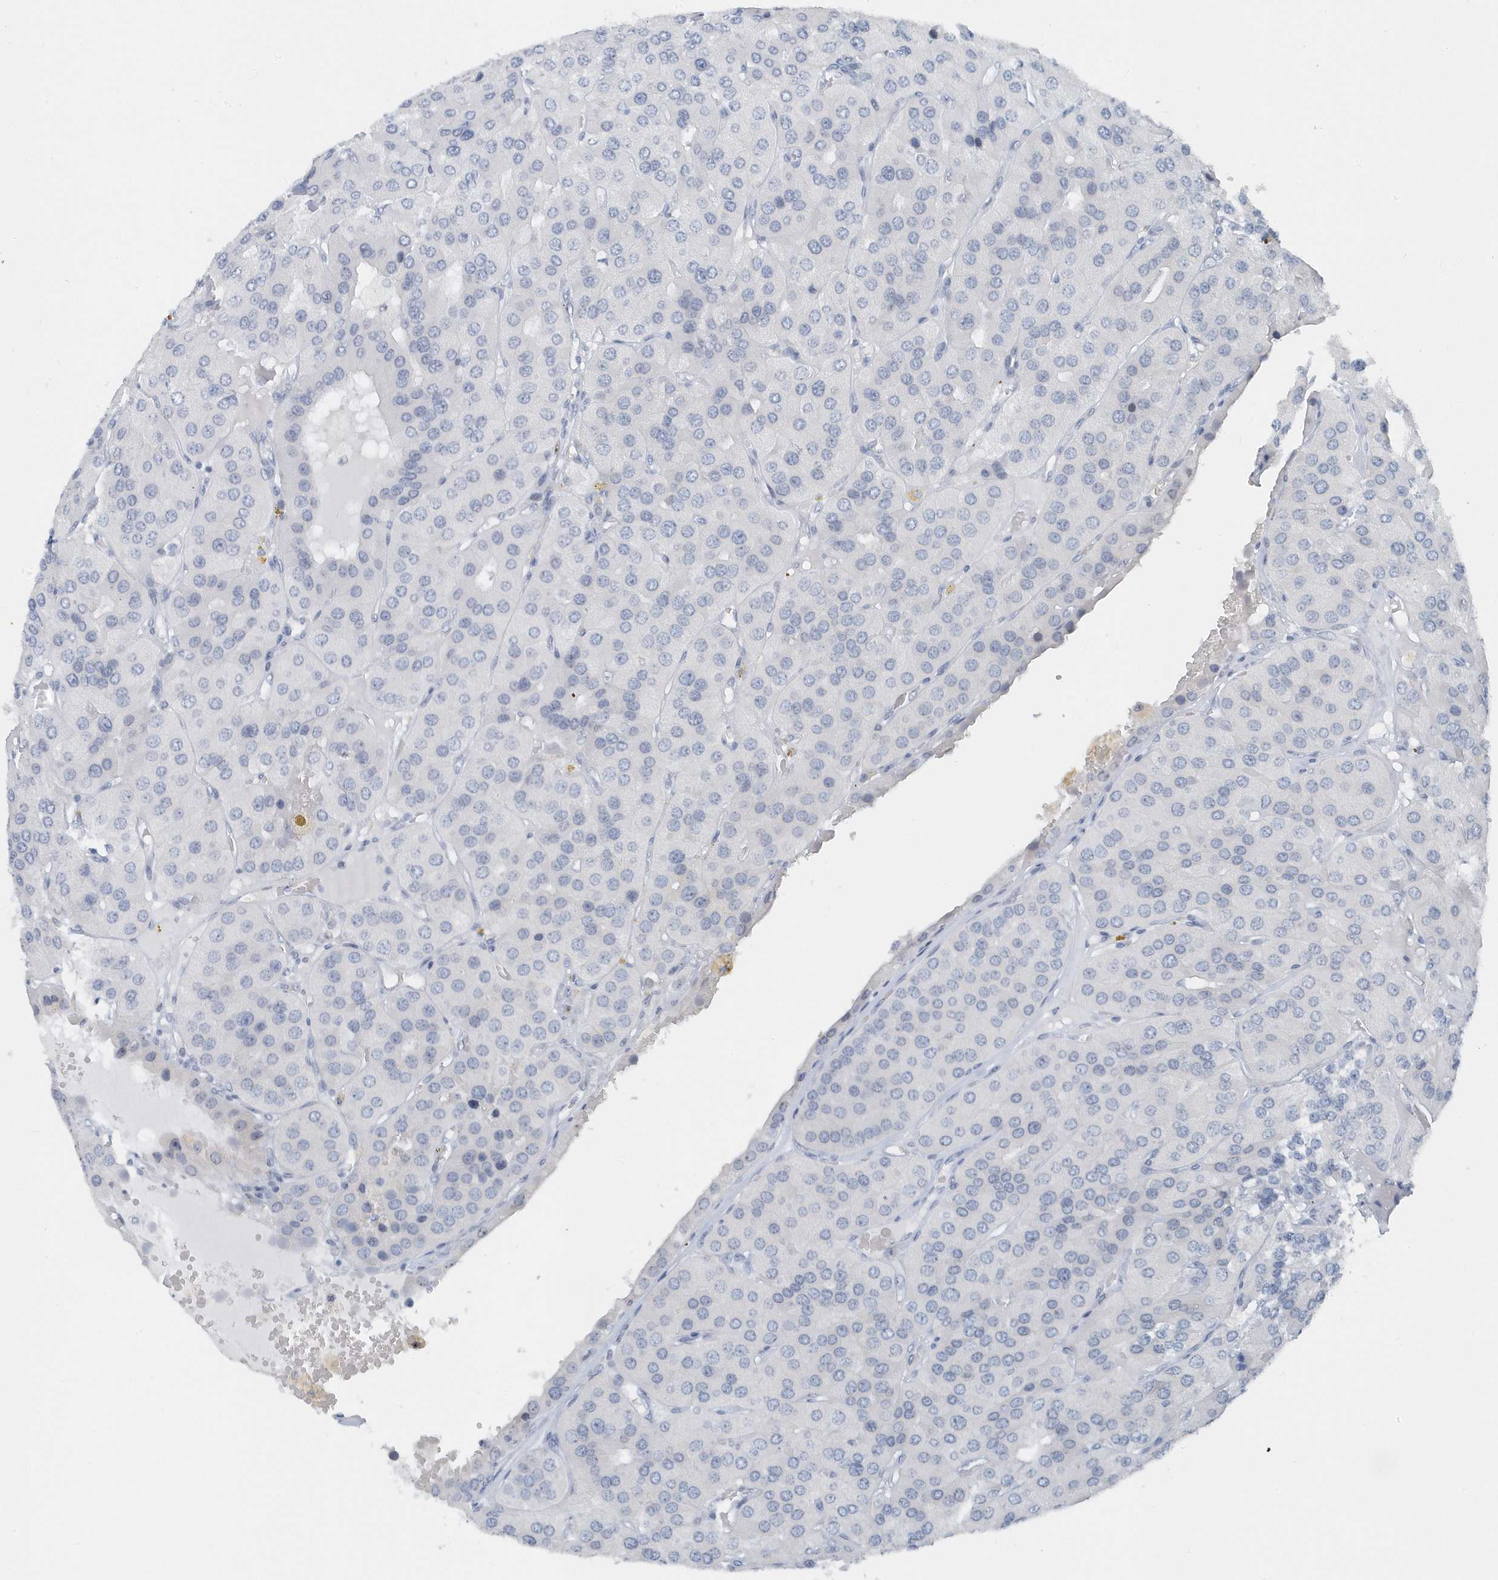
{"staining": {"intensity": "negative", "quantity": "none", "location": "none"}, "tissue": "parathyroid gland", "cell_type": "Glandular cells", "image_type": "normal", "snomed": [{"axis": "morphology", "description": "Normal tissue, NOS"}, {"axis": "morphology", "description": "Adenoma, NOS"}, {"axis": "topography", "description": "Parathyroid gland"}], "caption": "This image is of normal parathyroid gland stained with immunohistochemistry (IHC) to label a protein in brown with the nuclei are counter-stained blue. There is no positivity in glandular cells.", "gene": "RPF2", "patient": {"sex": "female", "age": 86}}